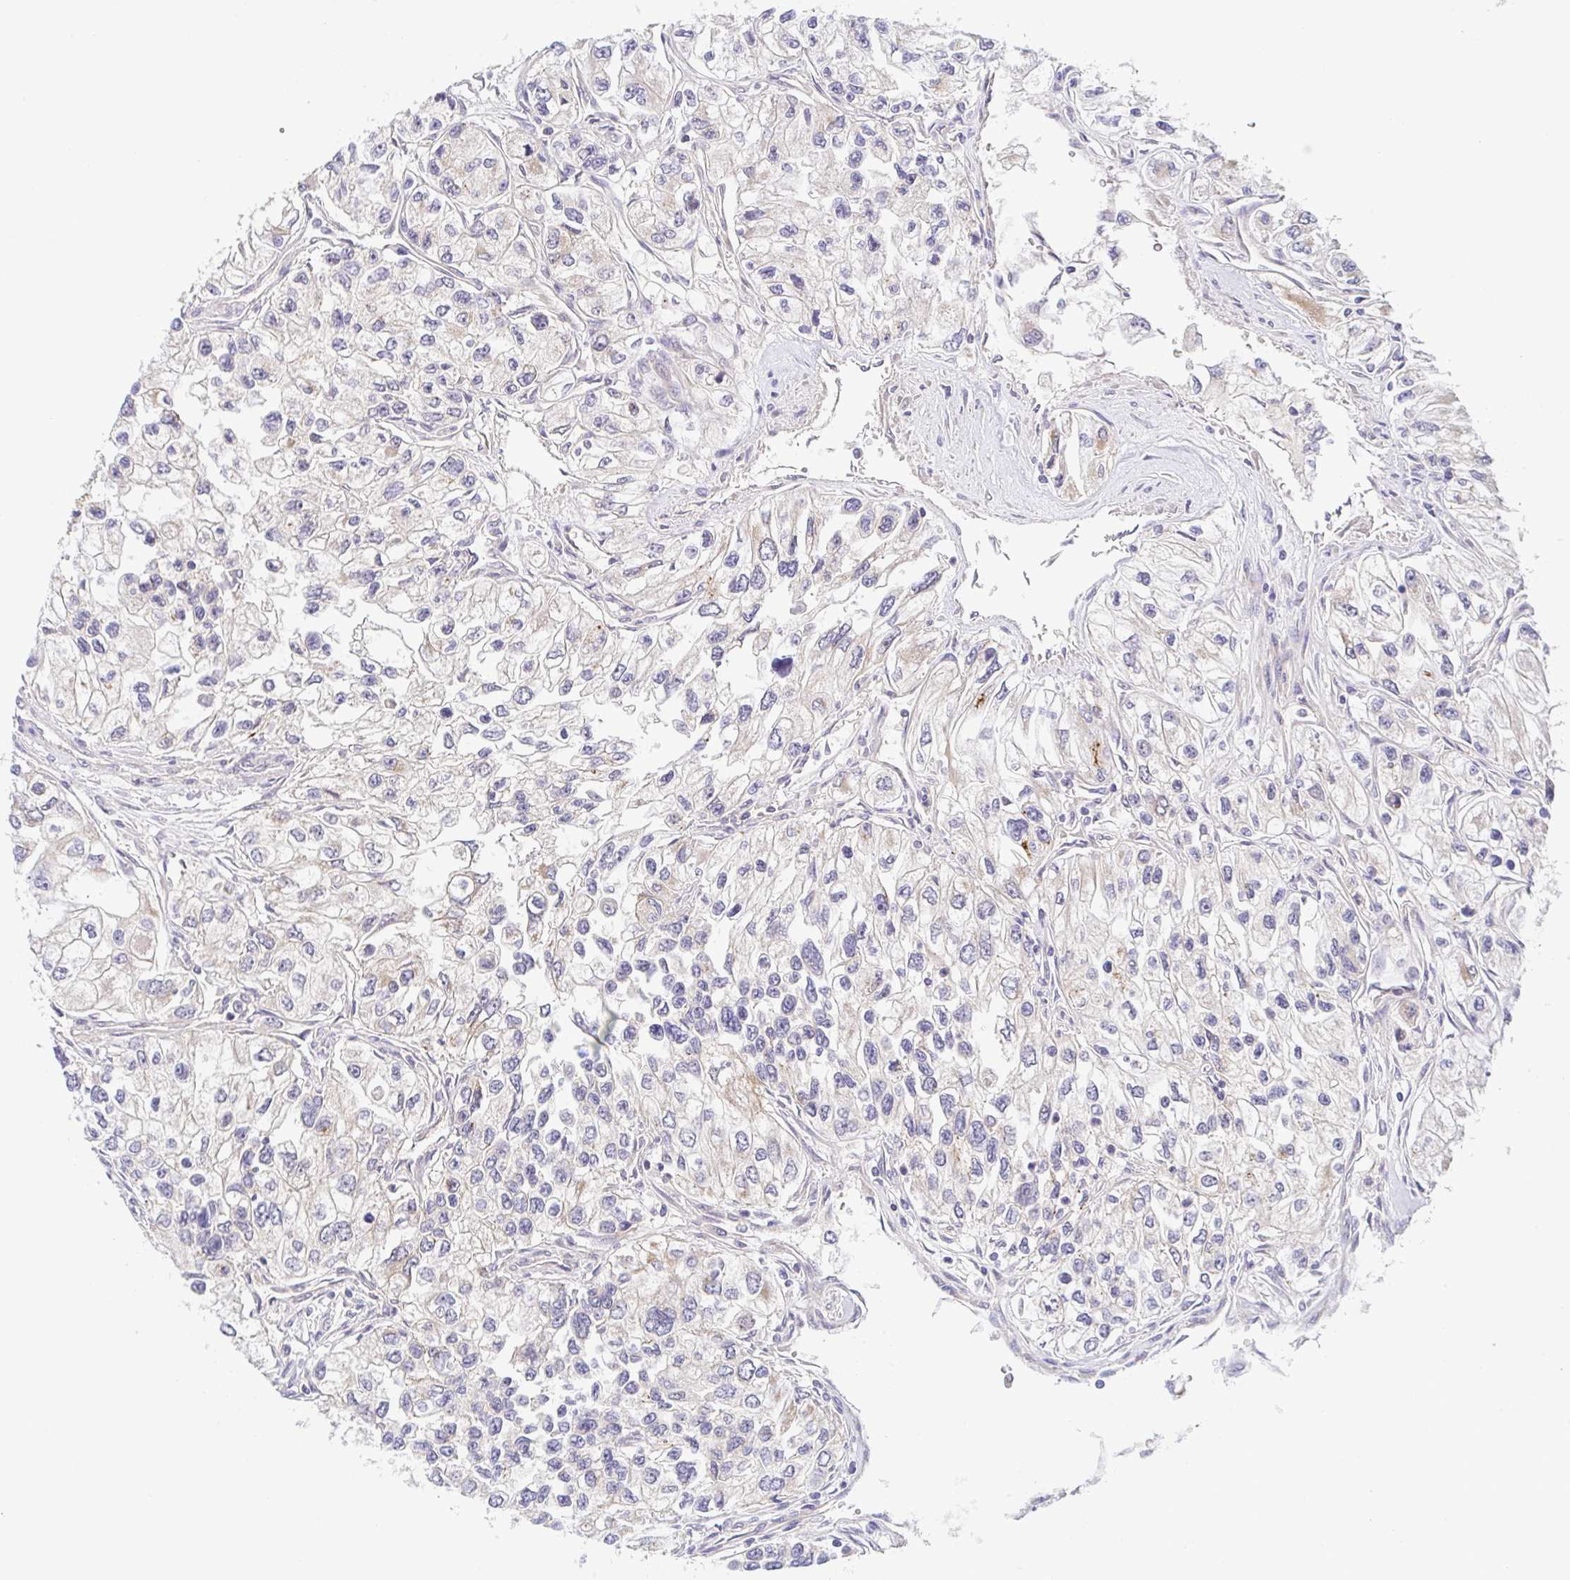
{"staining": {"intensity": "weak", "quantity": "<25%", "location": "cytoplasmic/membranous"}, "tissue": "renal cancer", "cell_type": "Tumor cells", "image_type": "cancer", "snomed": [{"axis": "morphology", "description": "Adenocarcinoma, NOS"}, {"axis": "topography", "description": "Kidney"}], "caption": "This photomicrograph is of renal cancer stained with IHC to label a protein in brown with the nuclei are counter-stained blue. There is no staining in tumor cells.", "gene": "BCL2L1", "patient": {"sex": "female", "age": 59}}